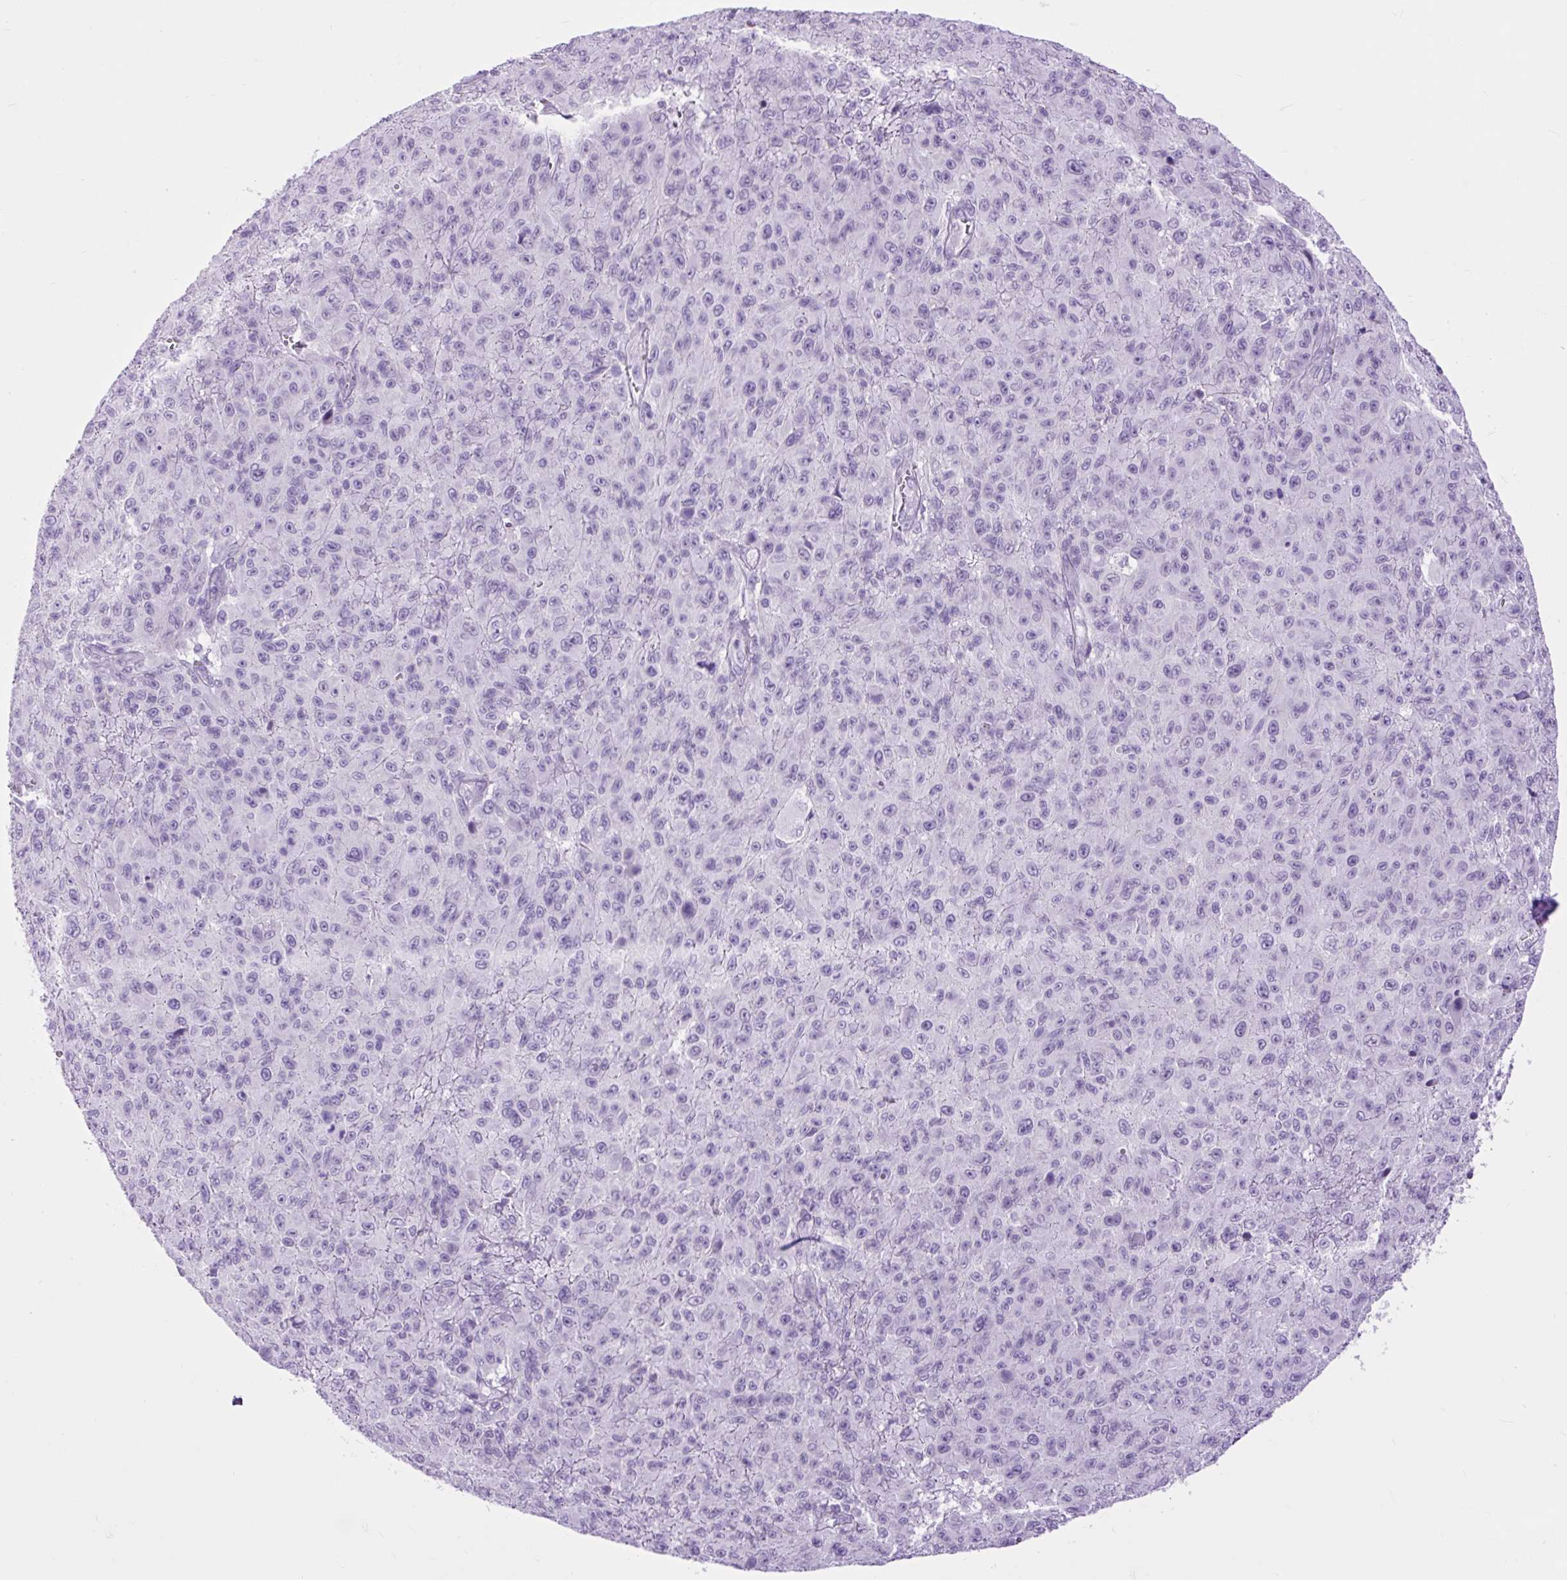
{"staining": {"intensity": "negative", "quantity": "none", "location": "none"}, "tissue": "melanoma", "cell_type": "Tumor cells", "image_type": "cancer", "snomed": [{"axis": "morphology", "description": "Malignant melanoma, NOS"}, {"axis": "topography", "description": "Skin"}], "caption": "Tumor cells show no significant positivity in melanoma. Brightfield microscopy of immunohistochemistry stained with DAB (brown) and hematoxylin (blue), captured at high magnification.", "gene": "DPP6", "patient": {"sex": "male", "age": 46}}